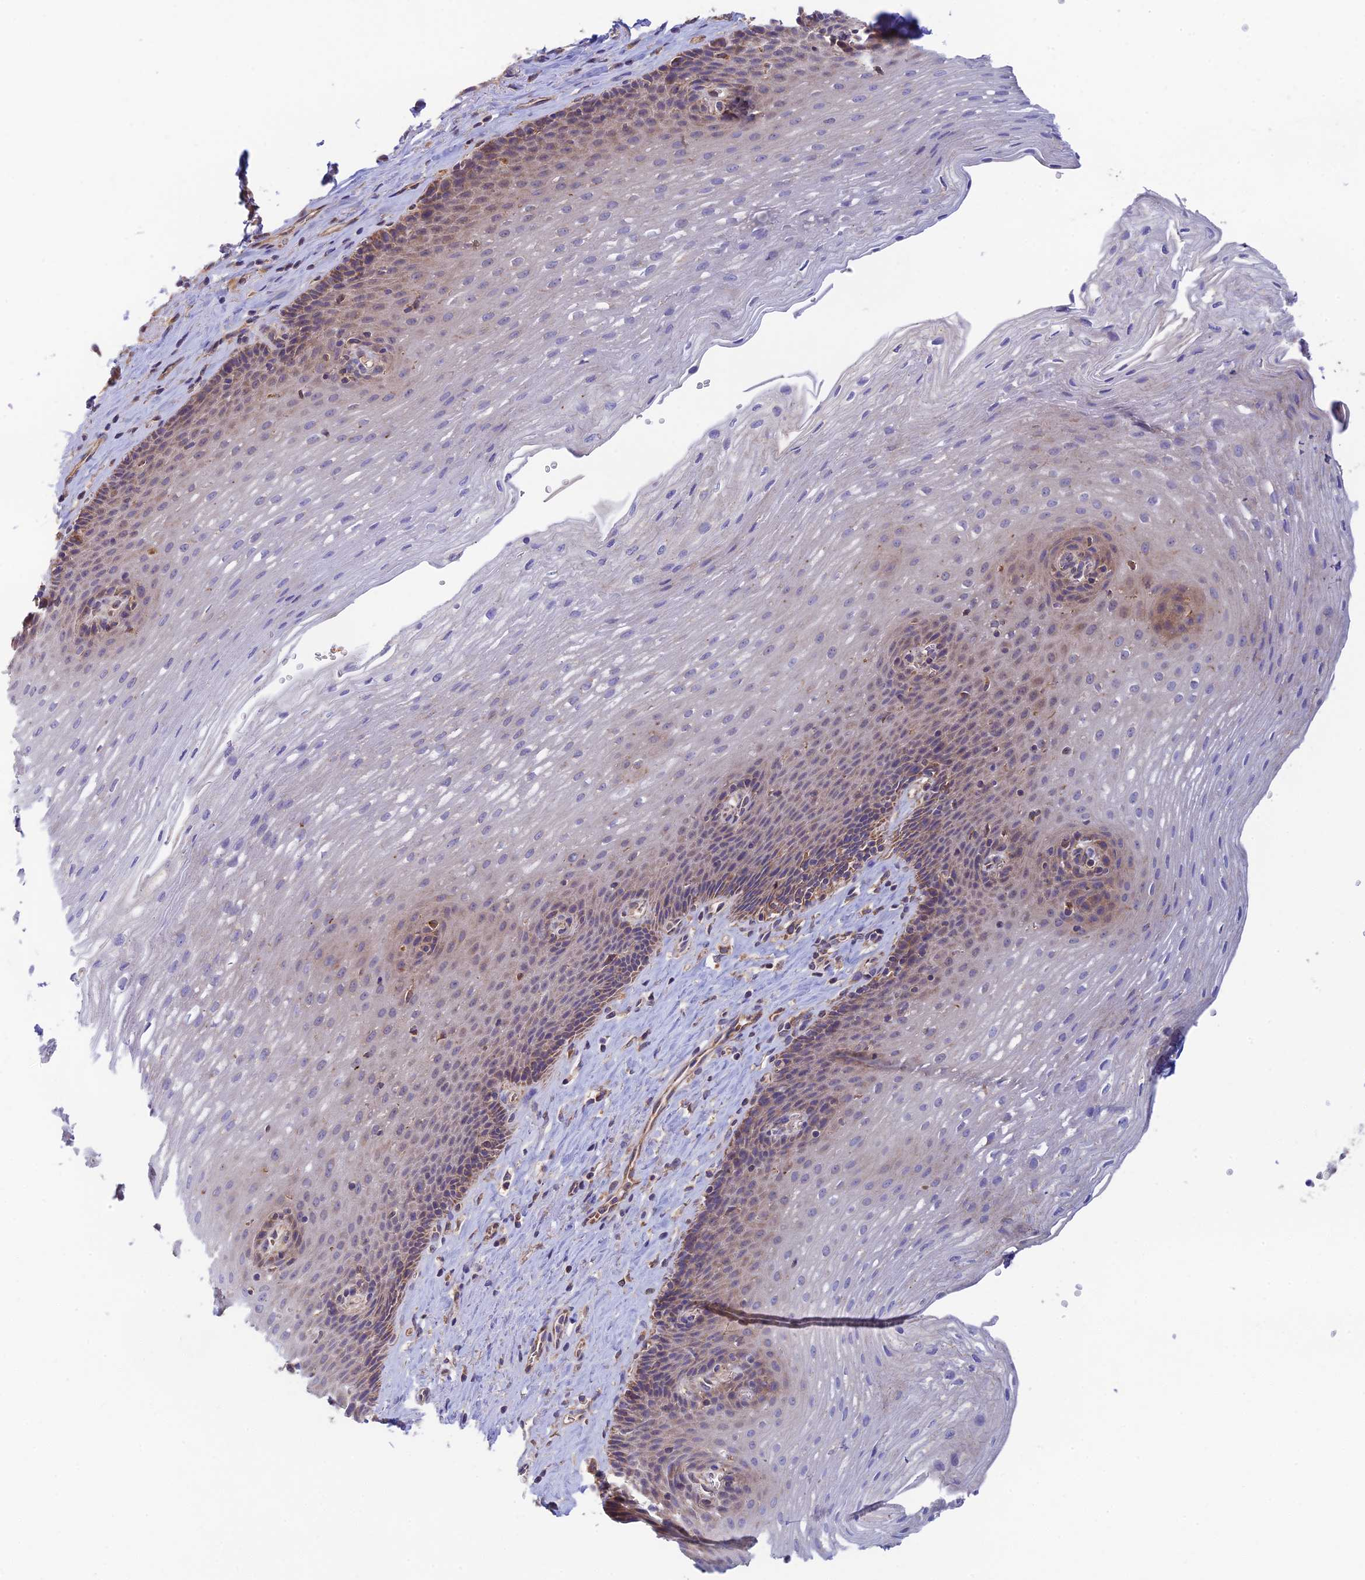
{"staining": {"intensity": "weak", "quantity": "25%-75%", "location": "cytoplasmic/membranous"}, "tissue": "esophagus", "cell_type": "Squamous epithelial cells", "image_type": "normal", "snomed": [{"axis": "morphology", "description": "Normal tissue, NOS"}, {"axis": "topography", "description": "Esophagus"}], "caption": "Protein expression by immunohistochemistry (IHC) displays weak cytoplasmic/membranous staining in about 25%-75% of squamous epithelial cells in normal esophagus.", "gene": "RANBP6", "patient": {"sex": "male", "age": 60}}